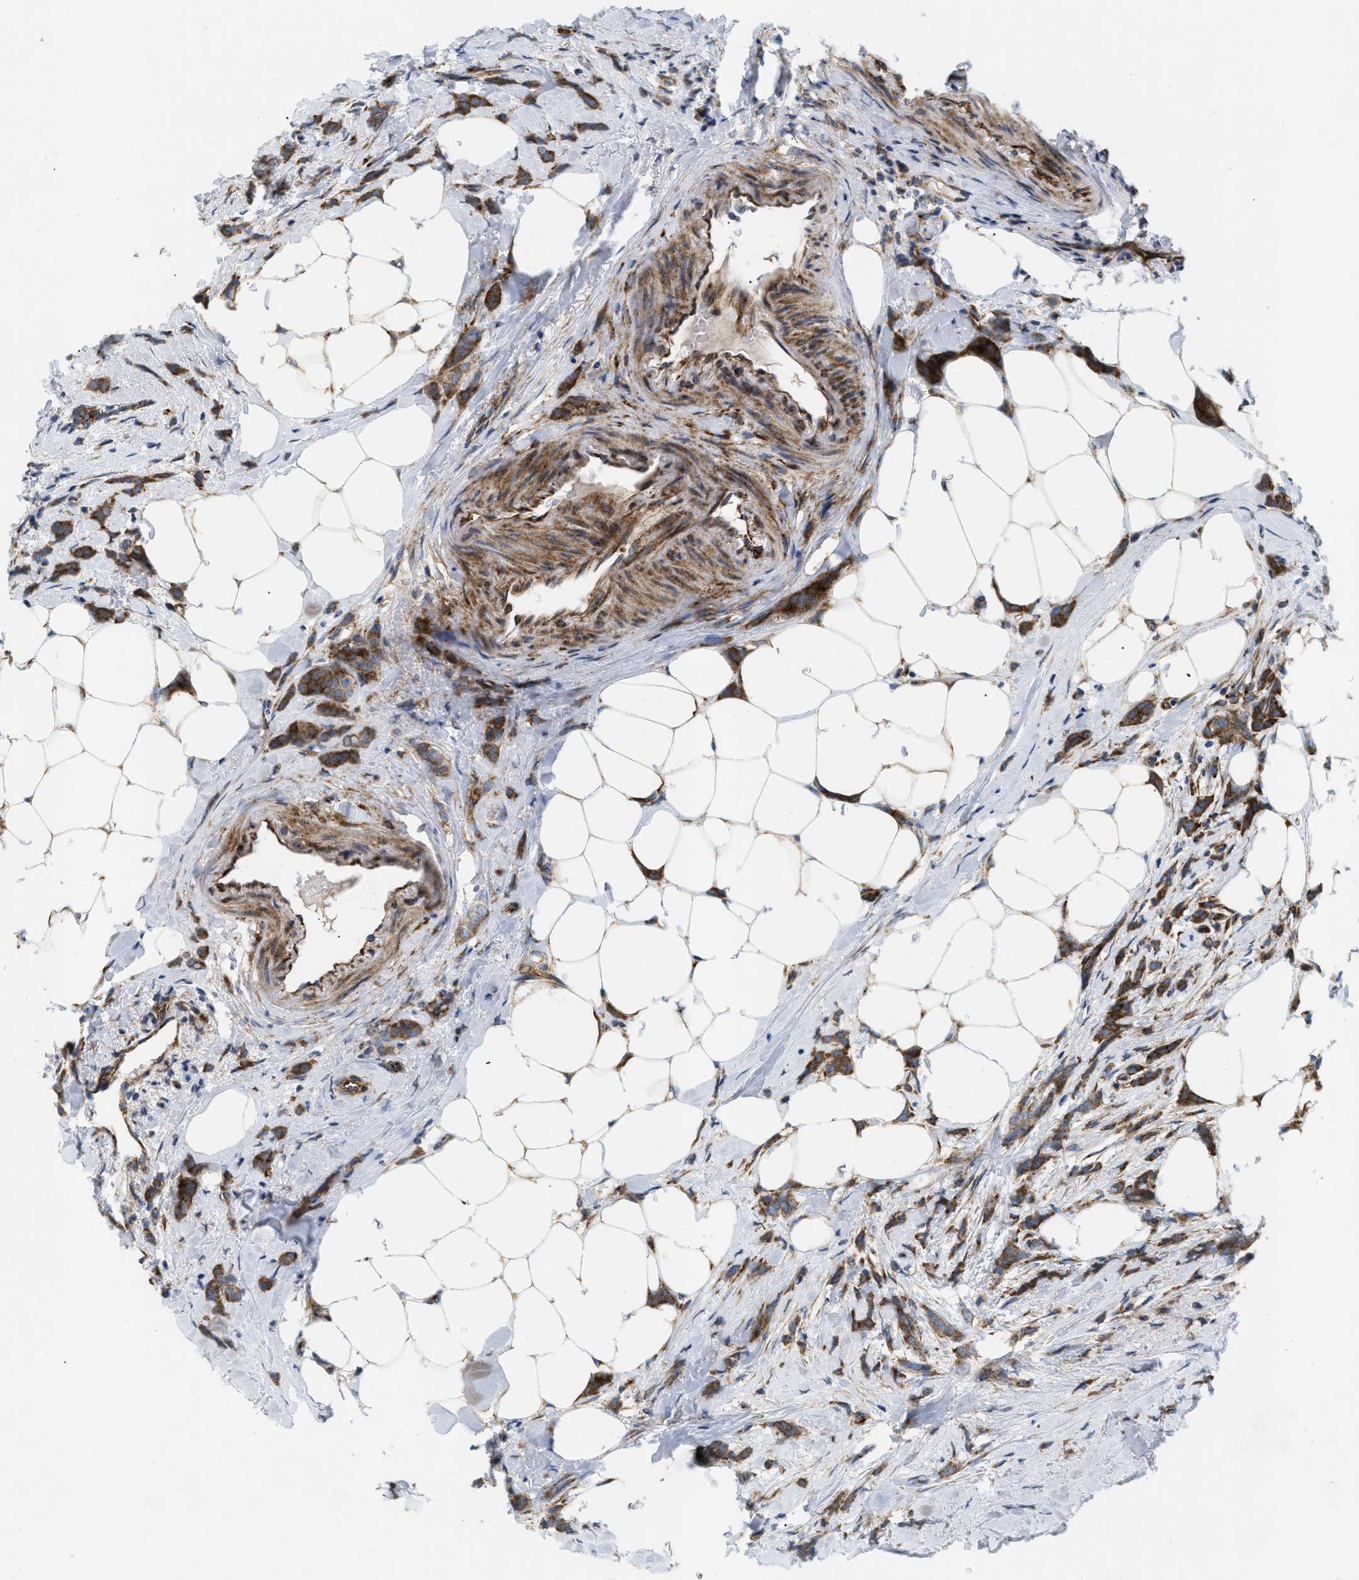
{"staining": {"intensity": "moderate", "quantity": ">75%", "location": "cytoplasmic/membranous"}, "tissue": "breast cancer", "cell_type": "Tumor cells", "image_type": "cancer", "snomed": [{"axis": "morphology", "description": "Lobular carcinoma, in situ"}, {"axis": "morphology", "description": "Lobular carcinoma"}, {"axis": "topography", "description": "Breast"}], "caption": "Immunohistochemical staining of breast lobular carcinoma in situ shows medium levels of moderate cytoplasmic/membranous protein positivity in about >75% of tumor cells.", "gene": "DCTN4", "patient": {"sex": "female", "age": 41}}